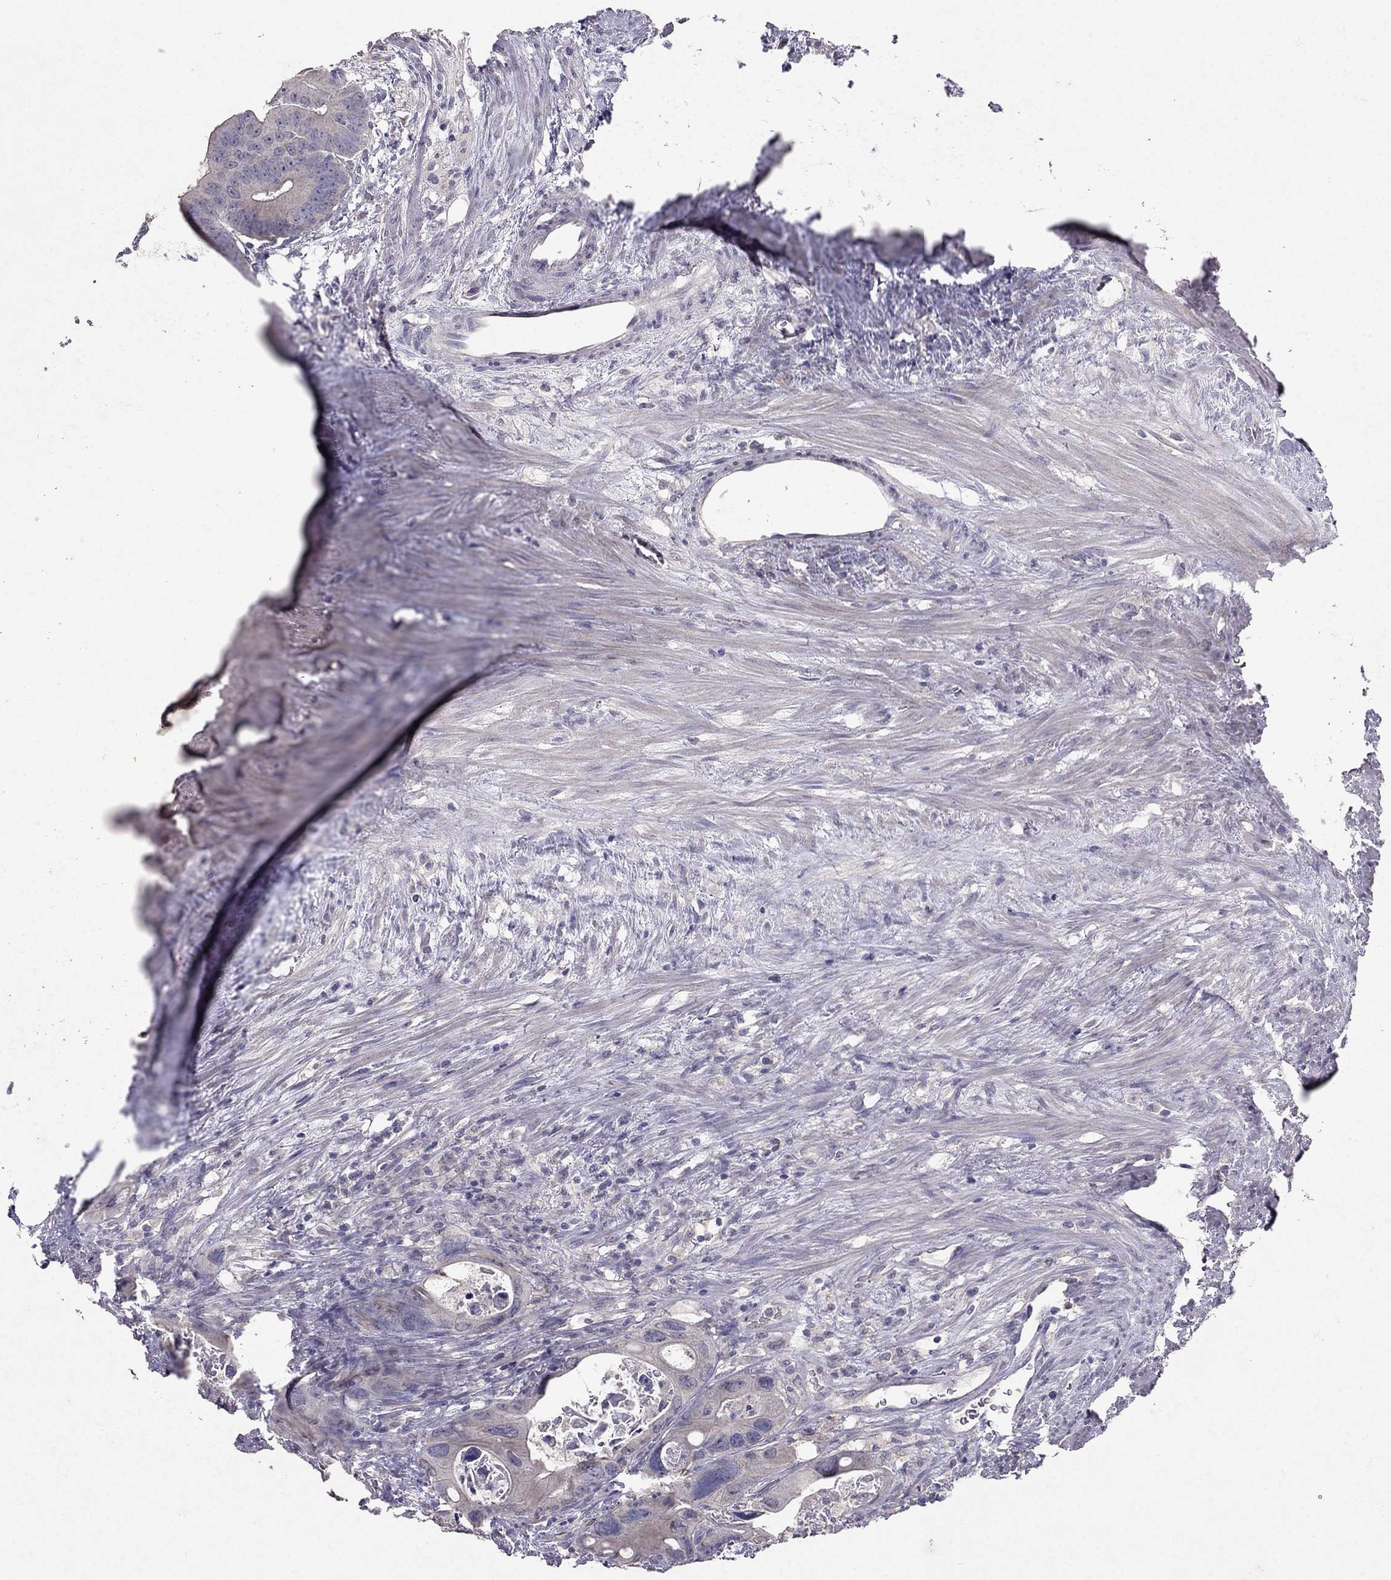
{"staining": {"intensity": "negative", "quantity": "none", "location": "none"}, "tissue": "colorectal cancer", "cell_type": "Tumor cells", "image_type": "cancer", "snomed": [{"axis": "morphology", "description": "Adenocarcinoma, NOS"}, {"axis": "topography", "description": "Rectum"}], "caption": "A photomicrograph of colorectal adenocarcinoma stained for a protein reveals no brown staining in tumor cells. Brightfield microscopy of IHC stained with DAB (3,3'-diaminobenzidine) (brown) and hematoxylin (blue), captured at high magnification.", "gene": "FST", "patient": {"sex": "male", "age": 64}}